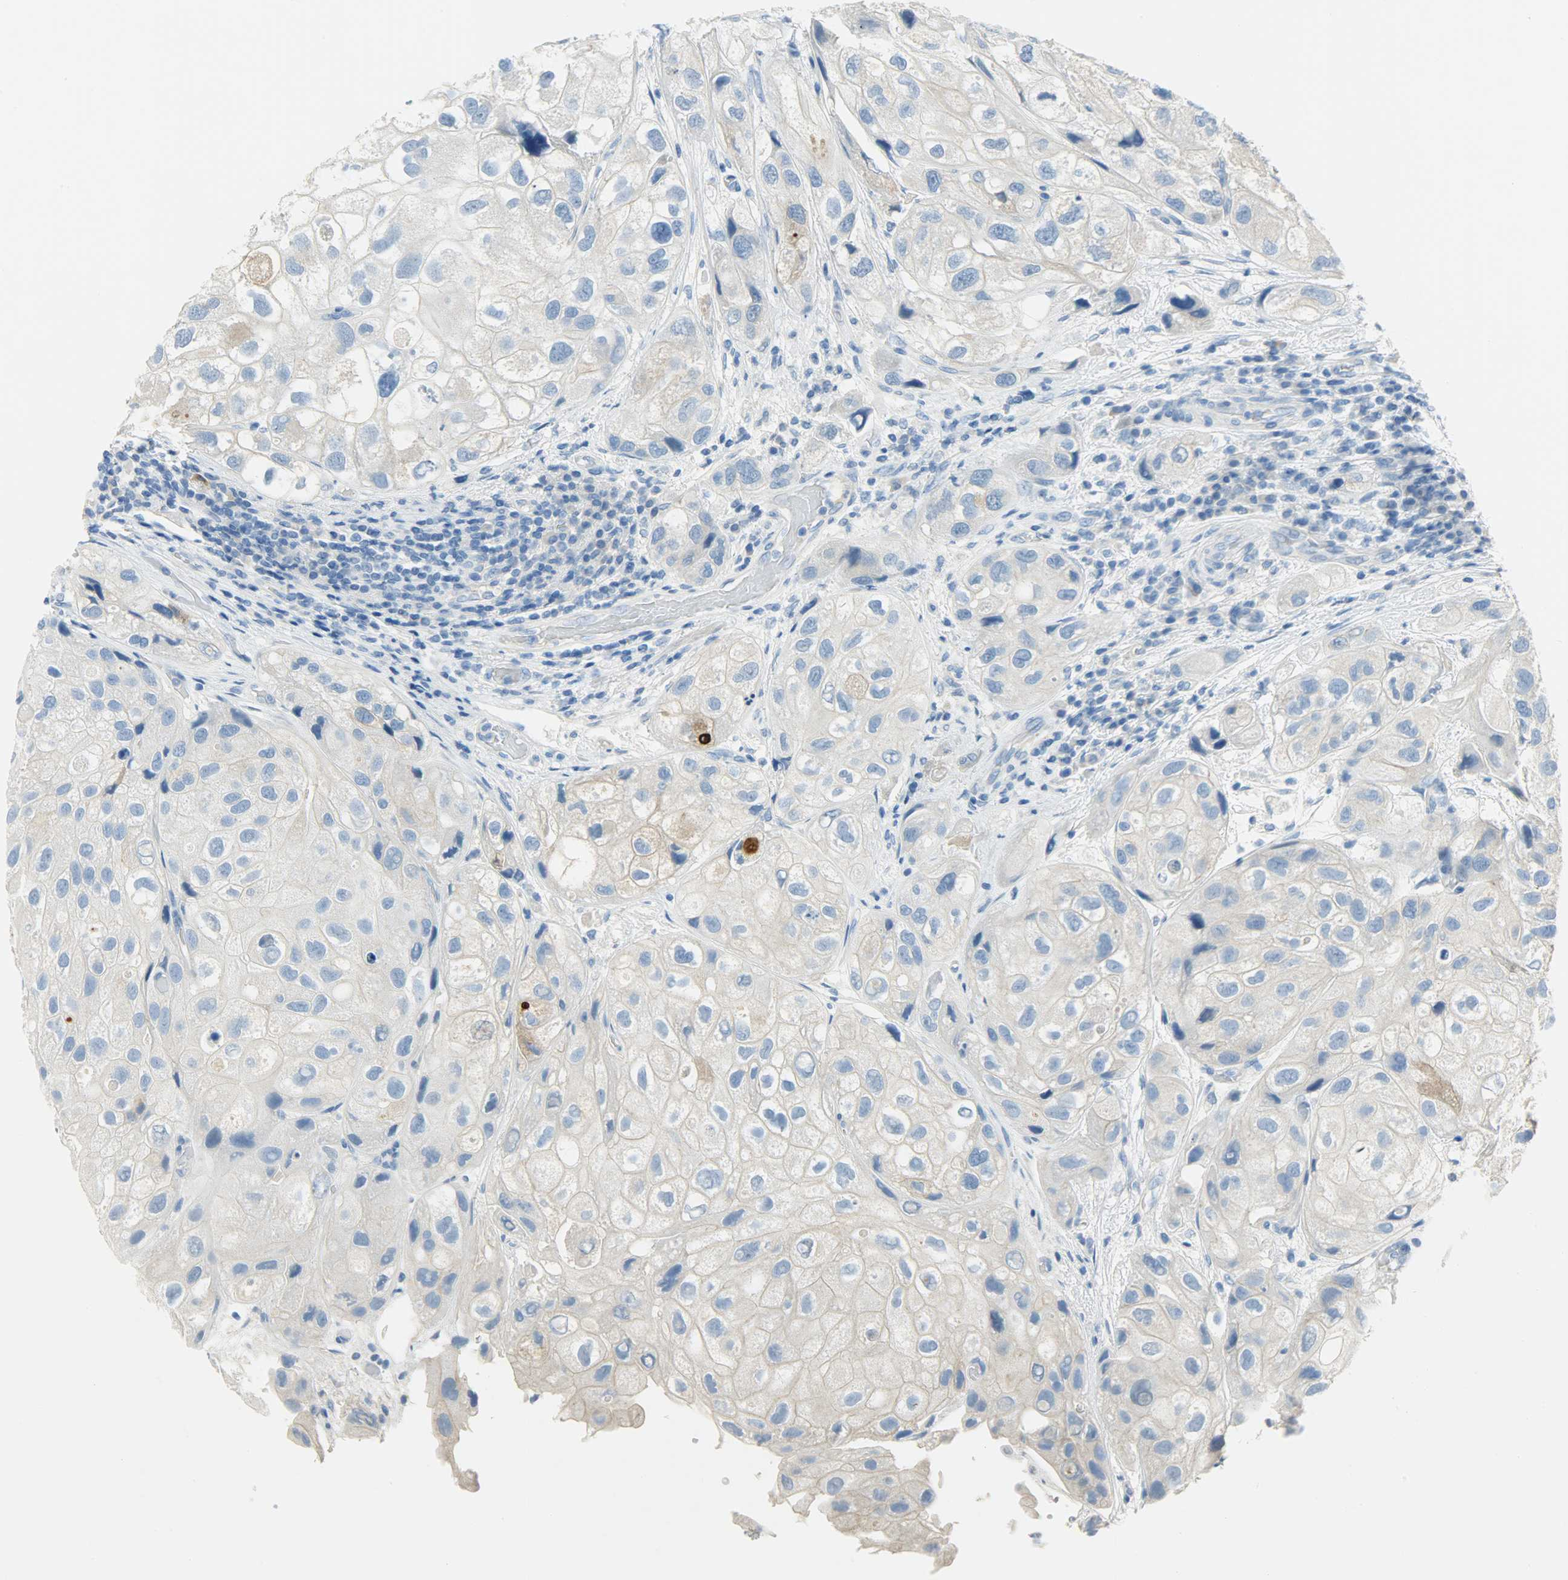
{"staining": {"intensity": "weak", "quantity": "25%-75%", "location": "cytoplasmic/membranous"}, "tissue": "urothelial cancer", "cell_type": "Tumor cells", "image_type": "cancer", "snomed": [{"axis": "morphology", "description": "Urothelial carcinoma, High grade"}, {"axis": "topography", "description": "Urinary bladder"}], "caption": "Immunohistochemistry (IHC) photomicrograph of human urothelial carcinoma (high-grade) stained for a protein (brown), which demonstrates low levels of weak cytoplasmic/membranous positivity in approximately 25%-75% of tumor cells.", "gene": "PROM1", "patient": {"sex": "female", "age": 64}}